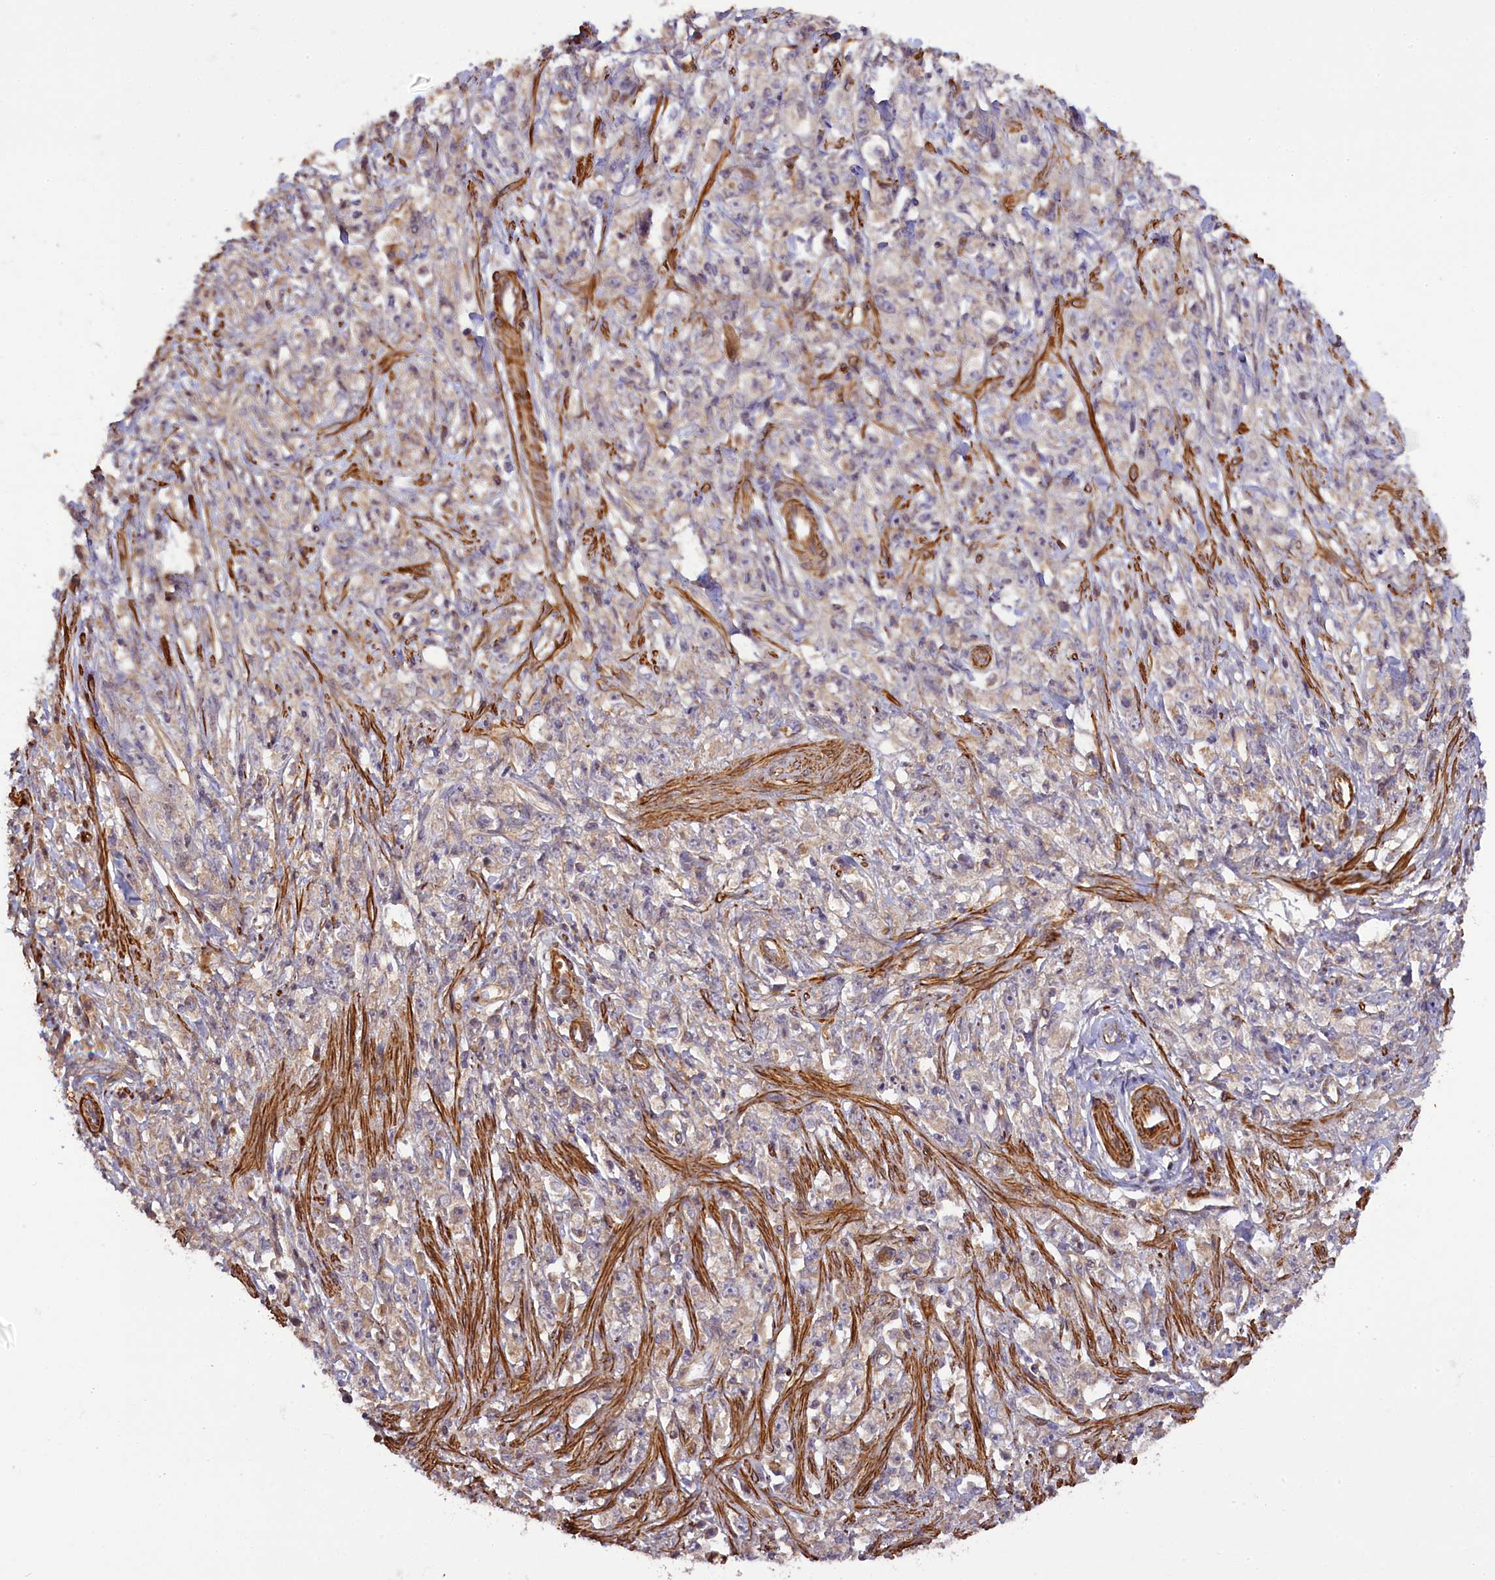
{"staining": {"intensity": "negative", "quantity": "none", "location": "none"}, "tissue": "stomach cancer", "cell_type": "Tumor cells", "image_type": "cancer", "snomed": [{"axis": "morphology", "description": "Adenocarcinoma, NOS"}, {"axis": "topography", "description": "Stomach"}], "caption": "Protein analysis of stomach adenocarcinoma demonstrates no significant staining in tumor cells. Brightfield microscopy of immunohistochemistry (IHC) stained with DAB (3,3'-diaminobenzidine) (brown) and hematoxylin (blue), captured at high magnification.", "gene": "FUZ", "patient": {"sex": "female", "age": 59}}